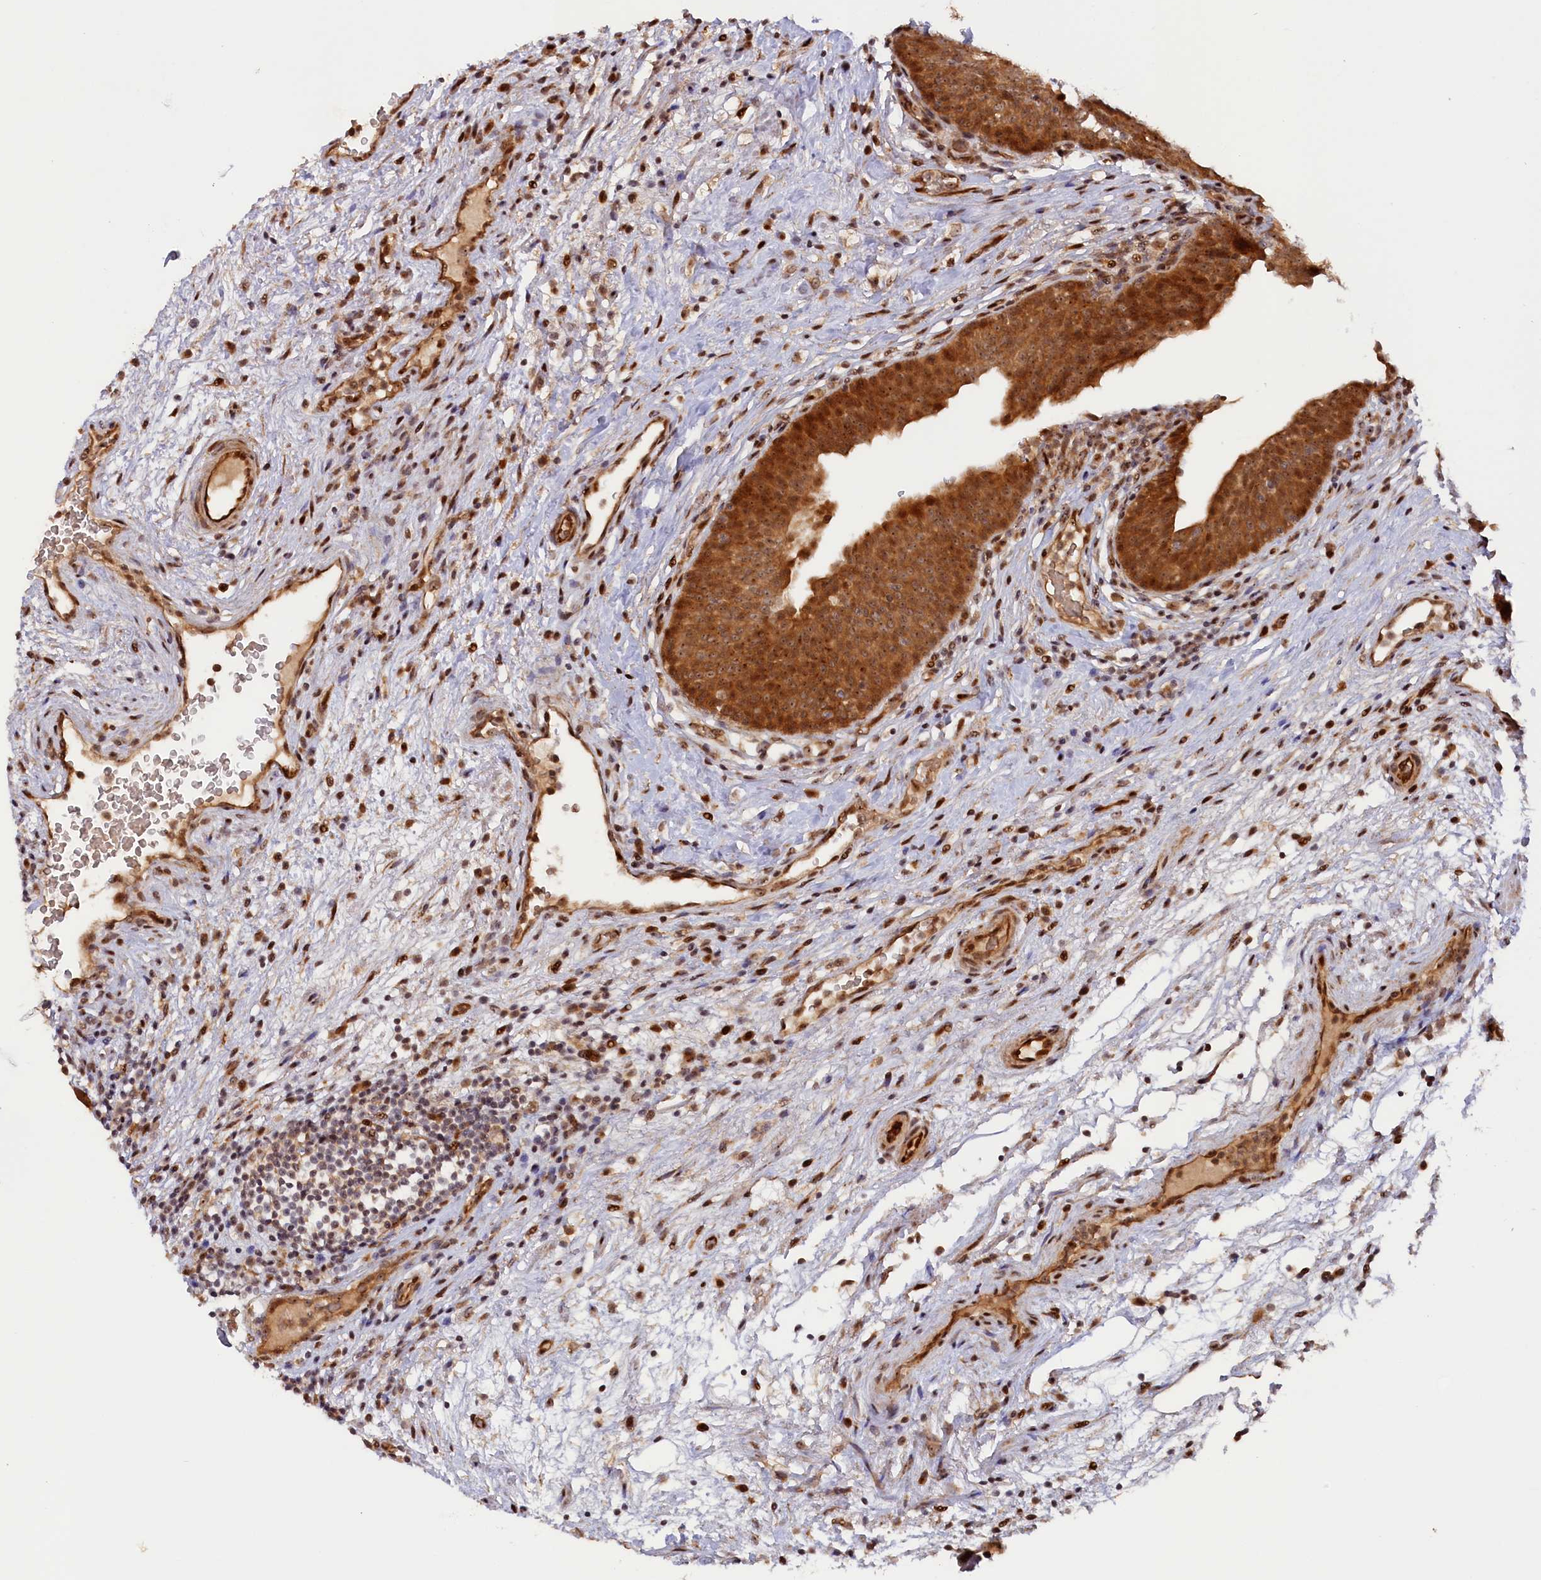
{"staining": {"intensity": "strong", "quantity": ">75%", "location": "cytoplasmic/membranous,nuclear"}, "tissue": "urinary bladder", "cell_type": "Urothelial cells", "image_type": "normal", "snomed": [{"axis": "morphology", "description": "Normal tissue, NOS"}, {"axis": "topography", "description": "Urinary bladder"}], "caption": "An immunohistochemistry histopathology image of unremarkable tissue is shown. Protein staining in brown shows strong cytoplasmic/membranous,nuclear positivity in urinary bladder within urothelial cells.", "gene": "ANKRD24", "patient": {"sex": "male", "age": 71}}